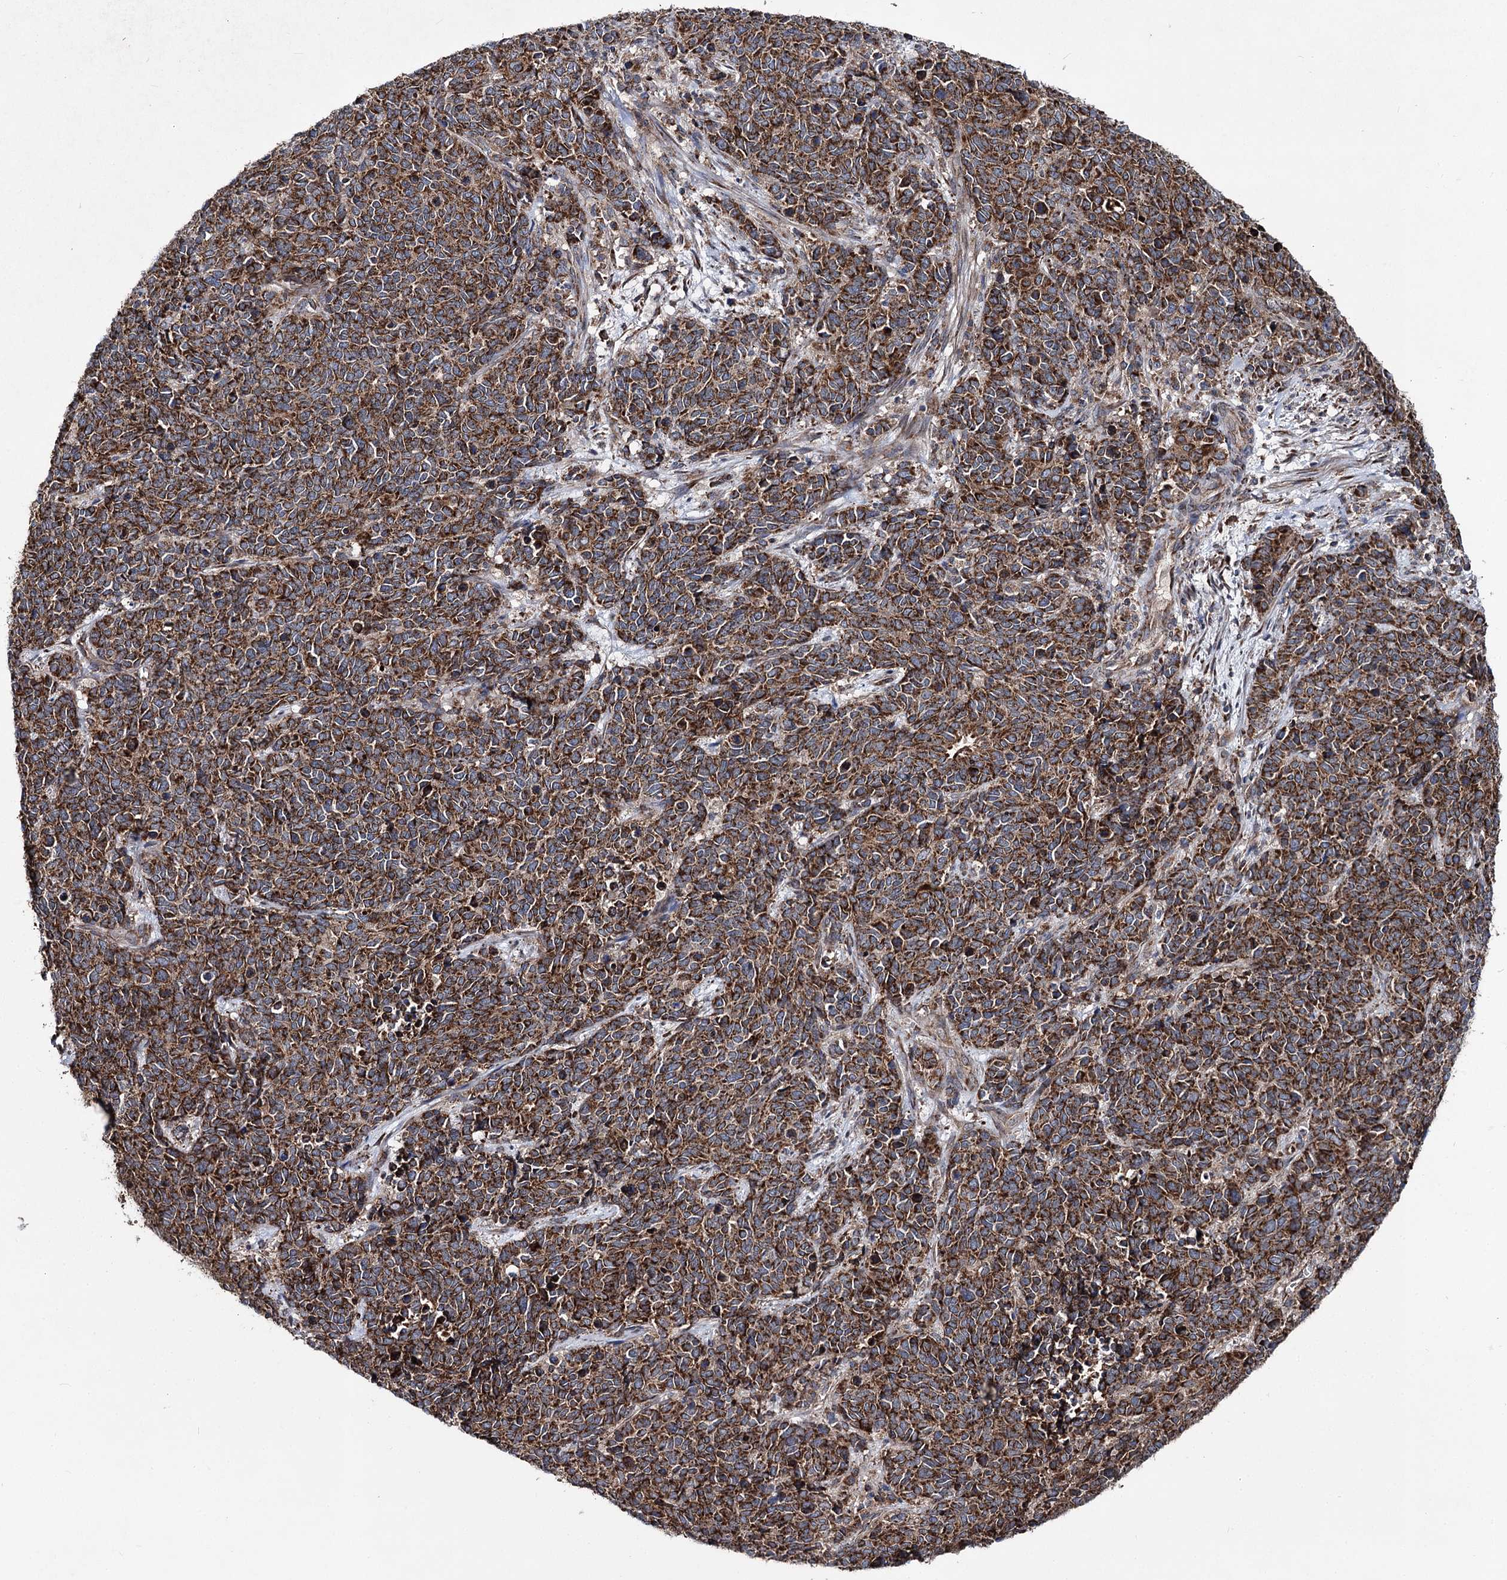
{"staining": {"intensity": "strong", "quantity": ">75%", "location": "cytoplasmic/membranous"}, "tissue": "cervical cancer", "cell_type": "Tumor cells", "image_type": "cancer", "snomed": [{"axis": "morphology", "description": "Squamous cell carcinoma, NOS"}, {"axis": "topography", "description": "Cervix"}], "caption": "A photomicrograph of human squamous cell carcinoma (cervical) stained for a protein shows strong cytoplasmic/membranous brown staining in tumor cells.", "gene": "MSANTD2", "patient": {"sex": "female", "age": 60}}